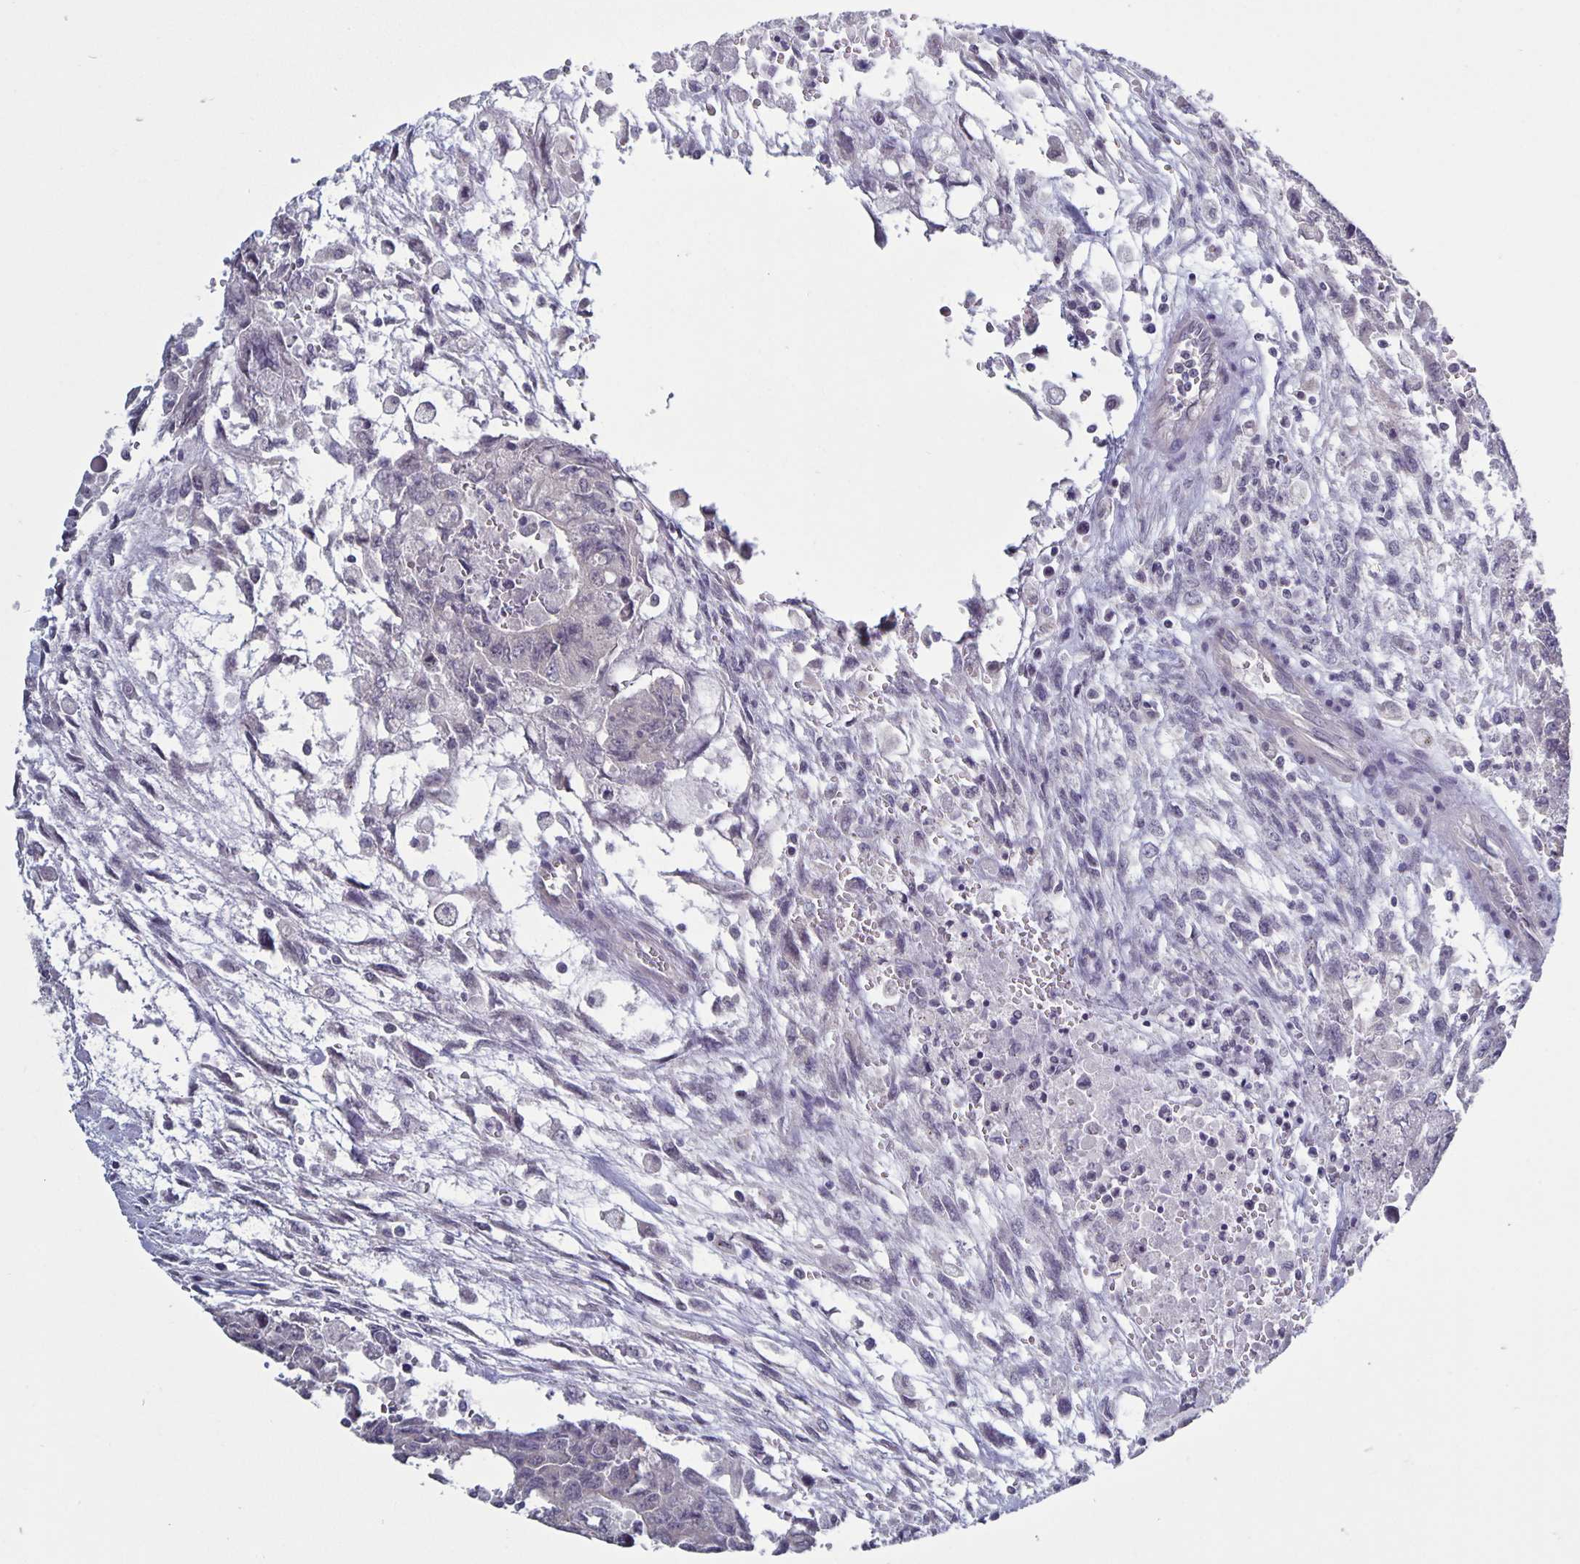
{"staining": {"intensity": "negative", "quantity": "none", "location": "none"}, "tissue": "testis cancer", "cell_type": "Tumor cells", "image_type": "cancer", "snomed": [{"axis": "morphology", "description": "Carcinoma, Embryonal, NOS"}, {"axis": "topography", "description": "Testis"}], "caption": "Testis embryonal carcinoma was stained to show a protein in brown. There is no significant positivity in tumor cells.", "gene": "PLCB3", "patient": {"sex": "male", "age": 24}}